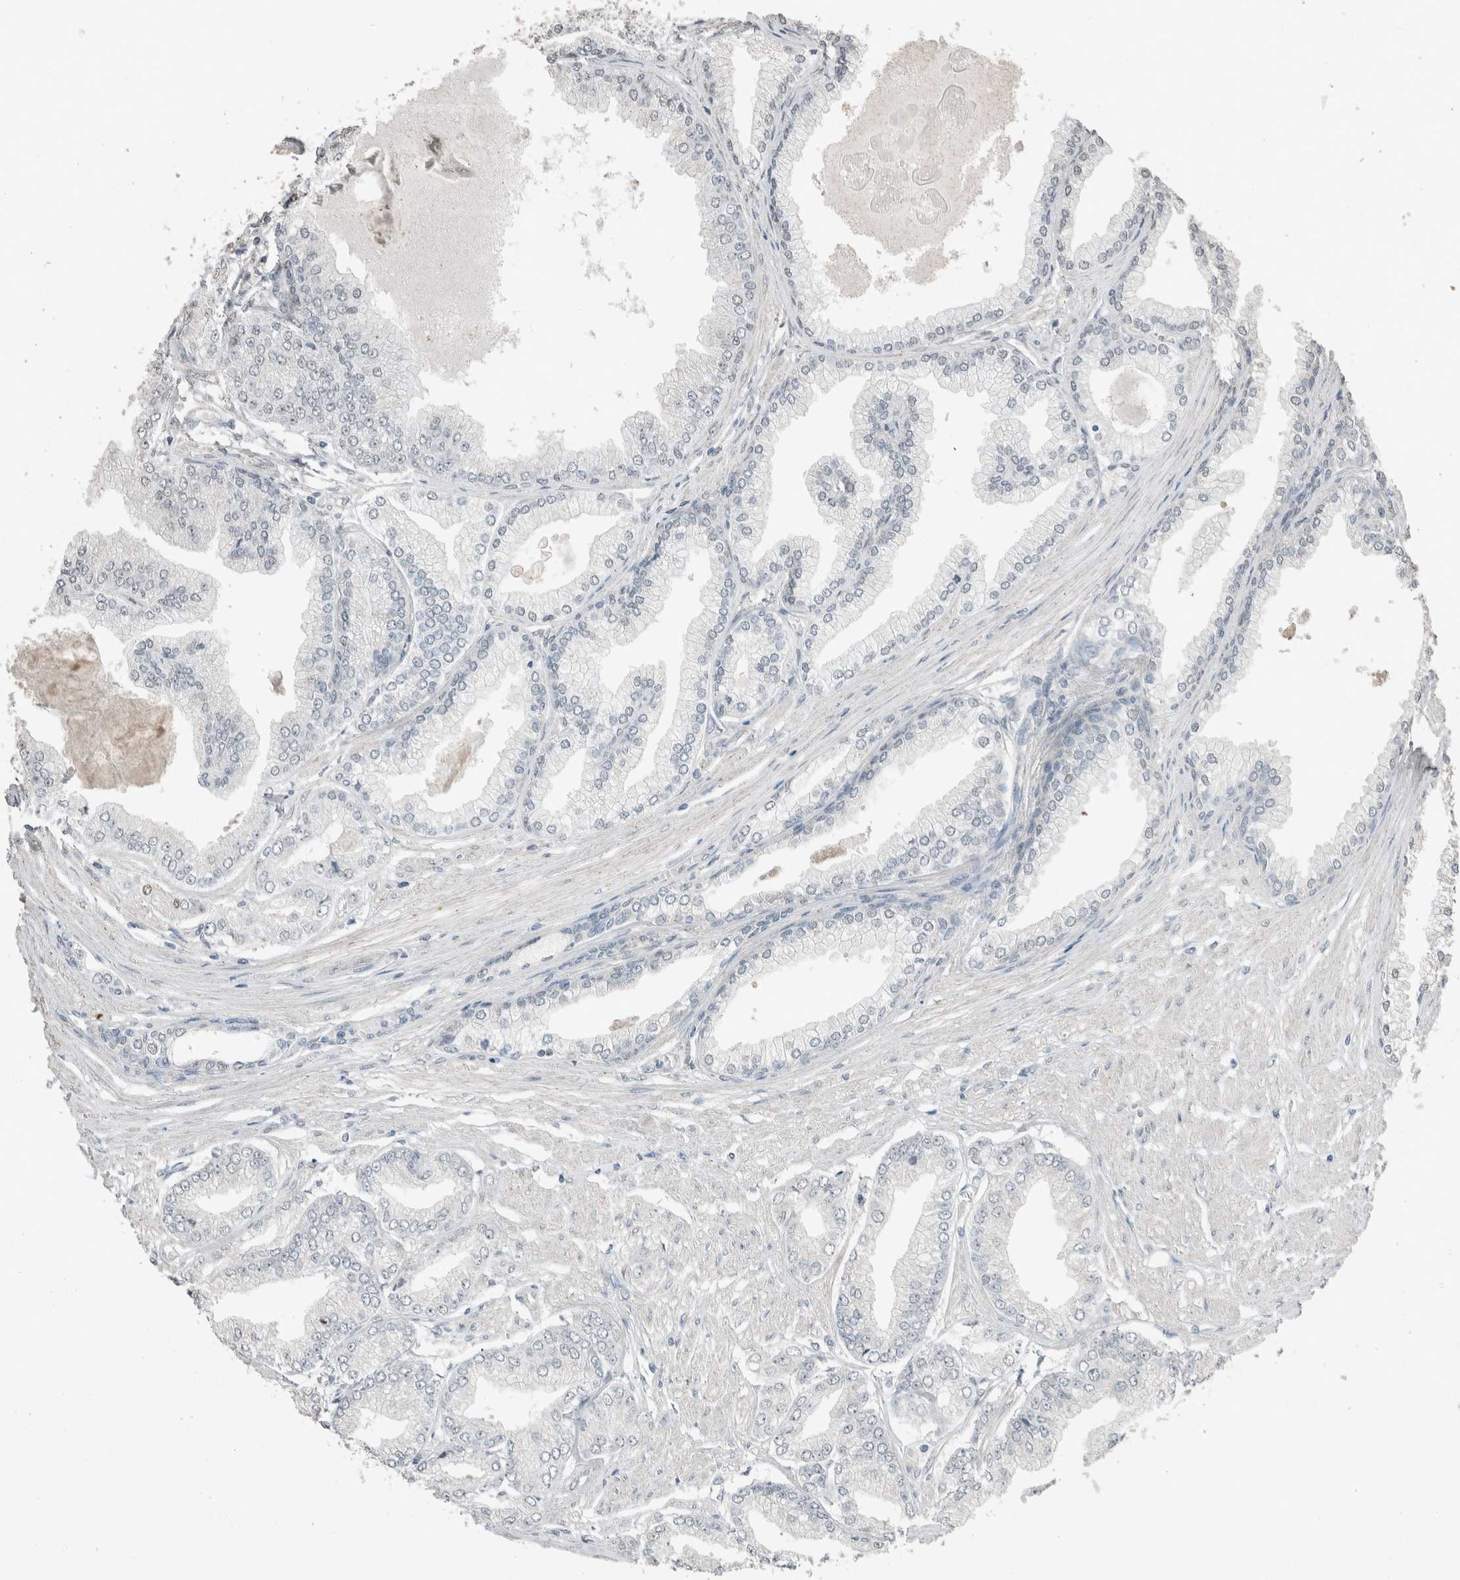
{"staining": {"intensity": "negative", "quantity": "none", "location": "none"}, "tissue": "prostate cancer", "cell_type": "Tumor cells", "image_type": "cancer", "snomed": [{"axis": "morphology", "description": "Adenocarcinoma, Low grade"}, {"axis": "topography", "description": "Prostate"}], "caption": "IHC of prostate adenocarcinoma (low-grade) demonstrates no staining in tumor cells.", "gene": "ACVR2B", "patient": {"sex": "male", "age": 52}}